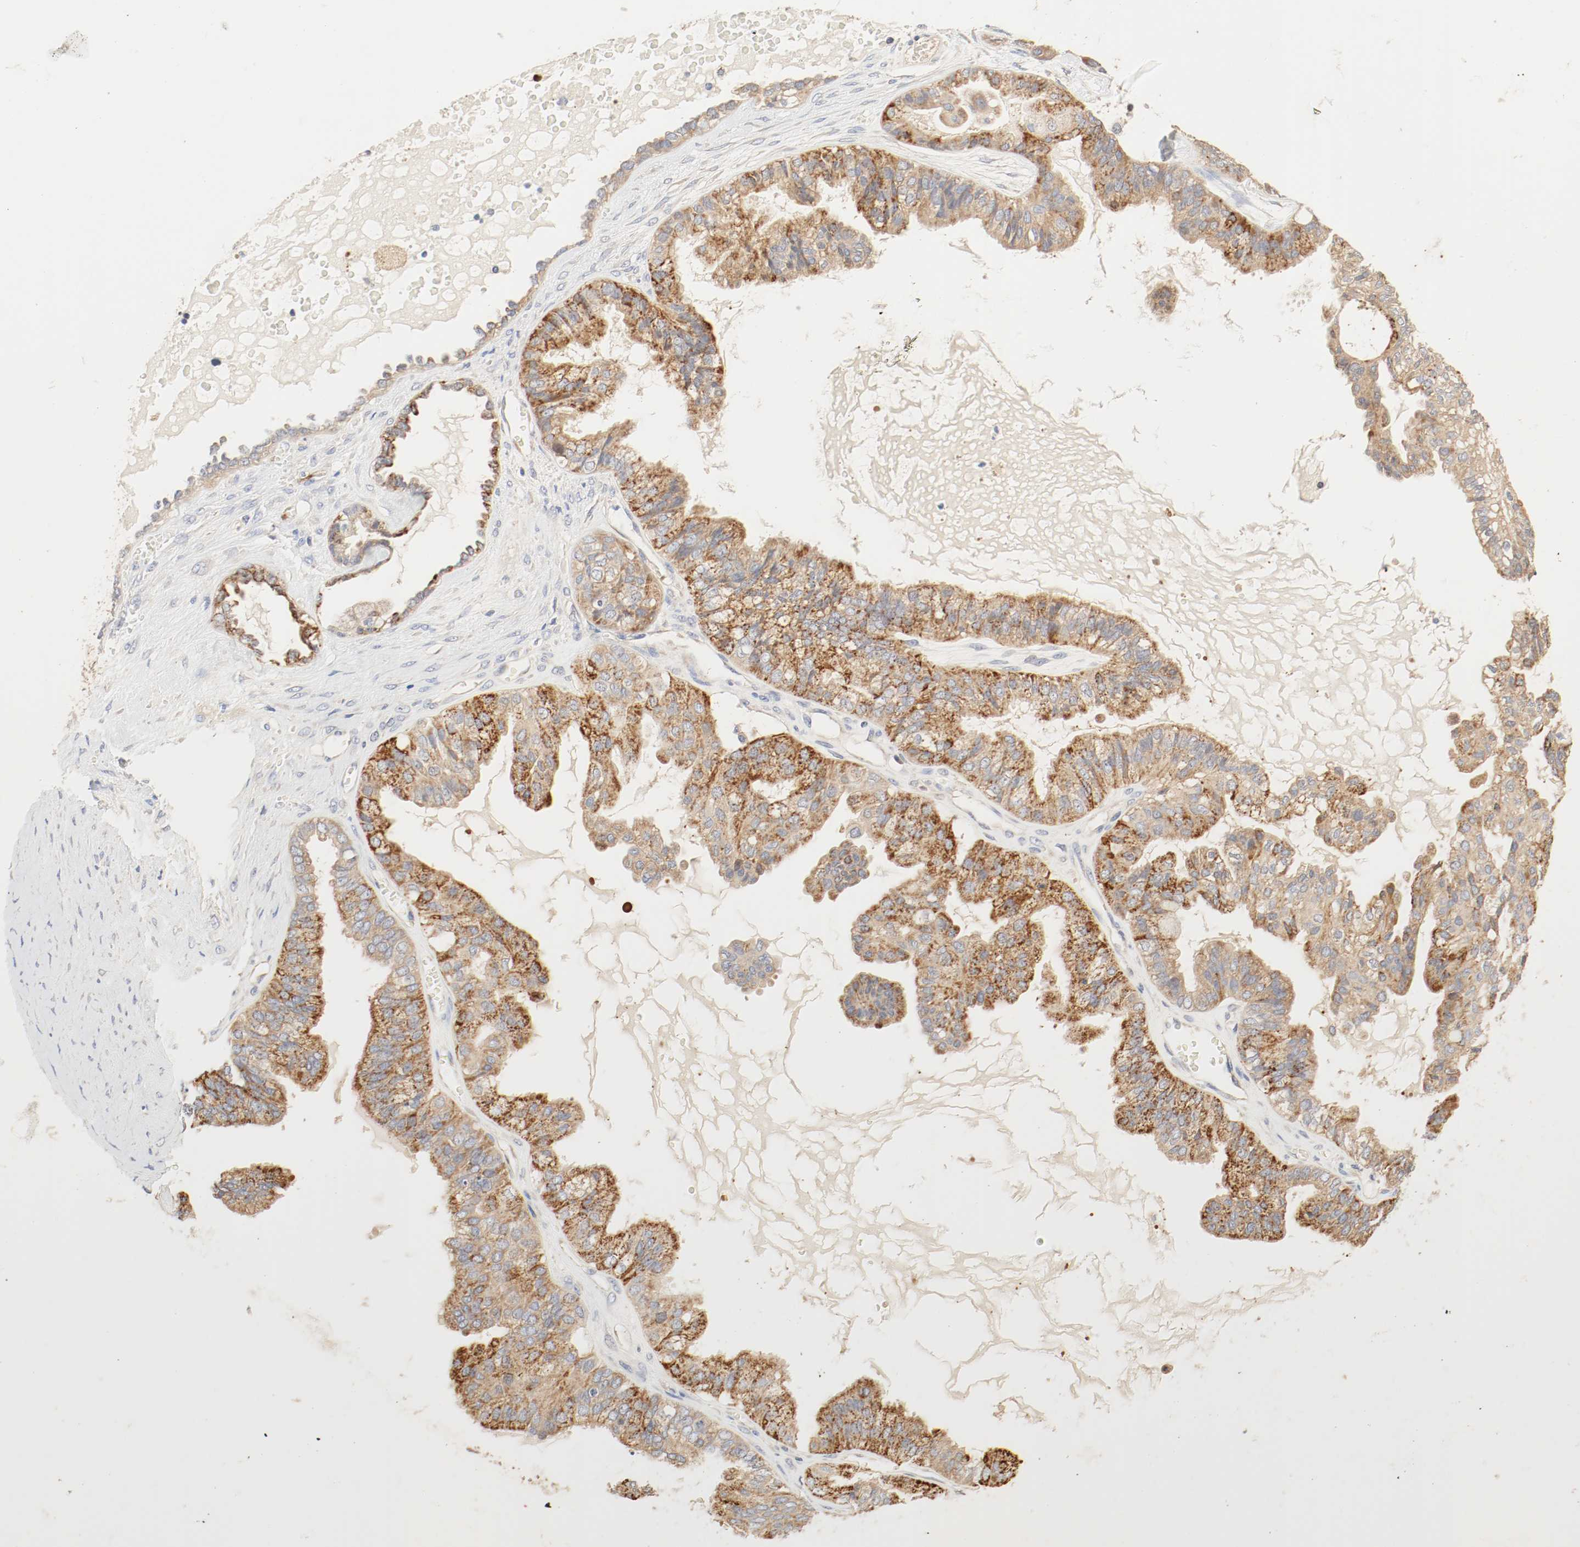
{"staining": {"intensity": "strong", "quantity": ">75%", "location": "cytoplasmic/membranous"}, "tissue": "ovarian cancer", "cell_type": "Tumor cells", "image_type": "cancer", "snomed": [{"axis": "morphology", "description": "Carcinoma, NOS"}, {"axis": "morphology", "description": "Carcinoma, endometroid"}, {"axis": "topography", "description": "Ovary"}], "caption": "Protein positivity by immunohistochemistry exhibits strong cytoplasmic/membranous positivity in approximately >75% of tumor cells in endometroid carcinoma (ovarian).", "gene": "GIT1", "patient": {"sex": "female", "age": 50}}